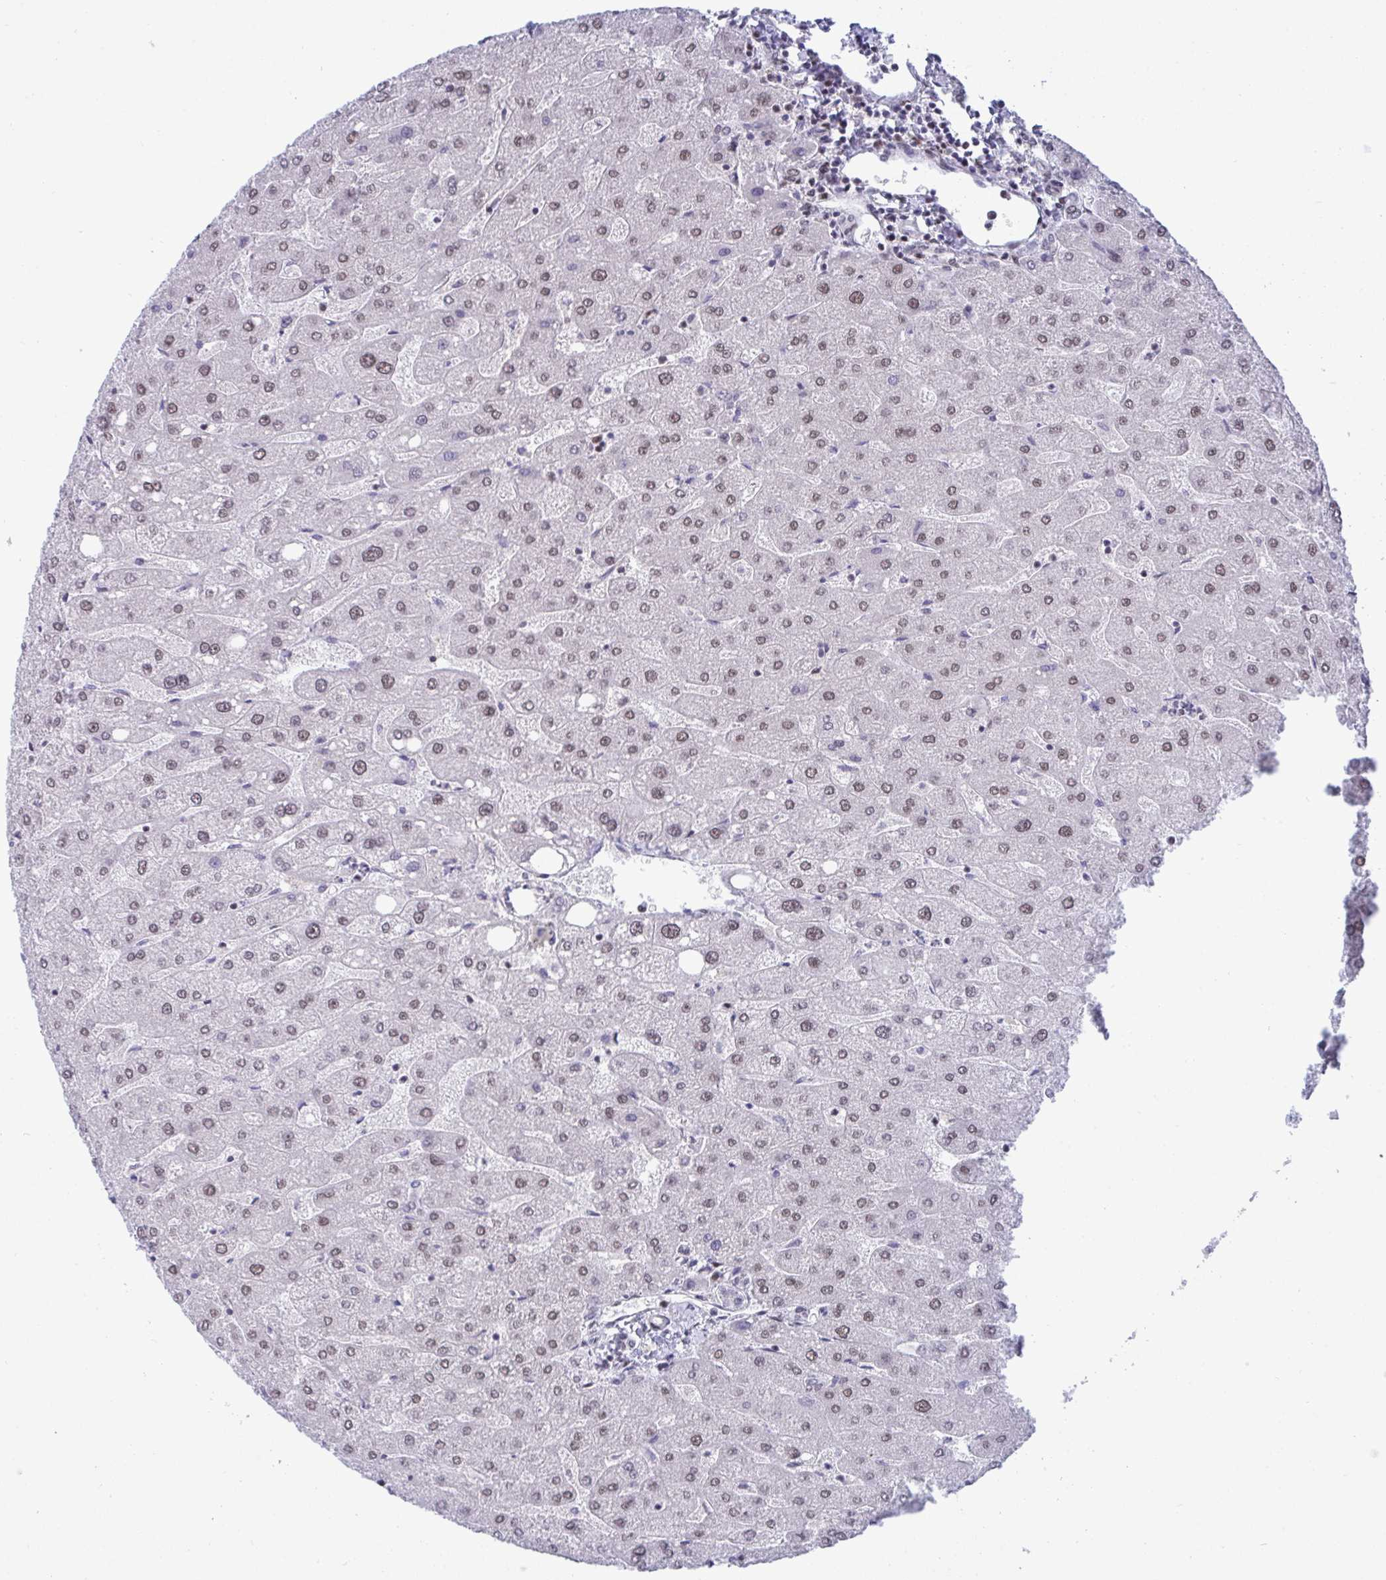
{"staining": {"intensity": "weak", "quantity": "<25%", "location": "nuclear"}, "tissue": "liver", "cell_type": "Cholangiocytes", "image_type": "normal", "snomed": [{"axis": "morphology", "description": "Normal tissue, NOS"}, {"axis": "topography", "description": "Liver"}], "caption": "IHC image of normal liver: human liver stained with DAB shows no significant protein expression in cholangiocytes. Brightfield microscopy of immunohistochemistry (IHC) stained with DAB (brown) and hematoxylin (blue), captured at high magnification.", "gene": "WBP11", "patient": {"sex": "male", "age": 67}}